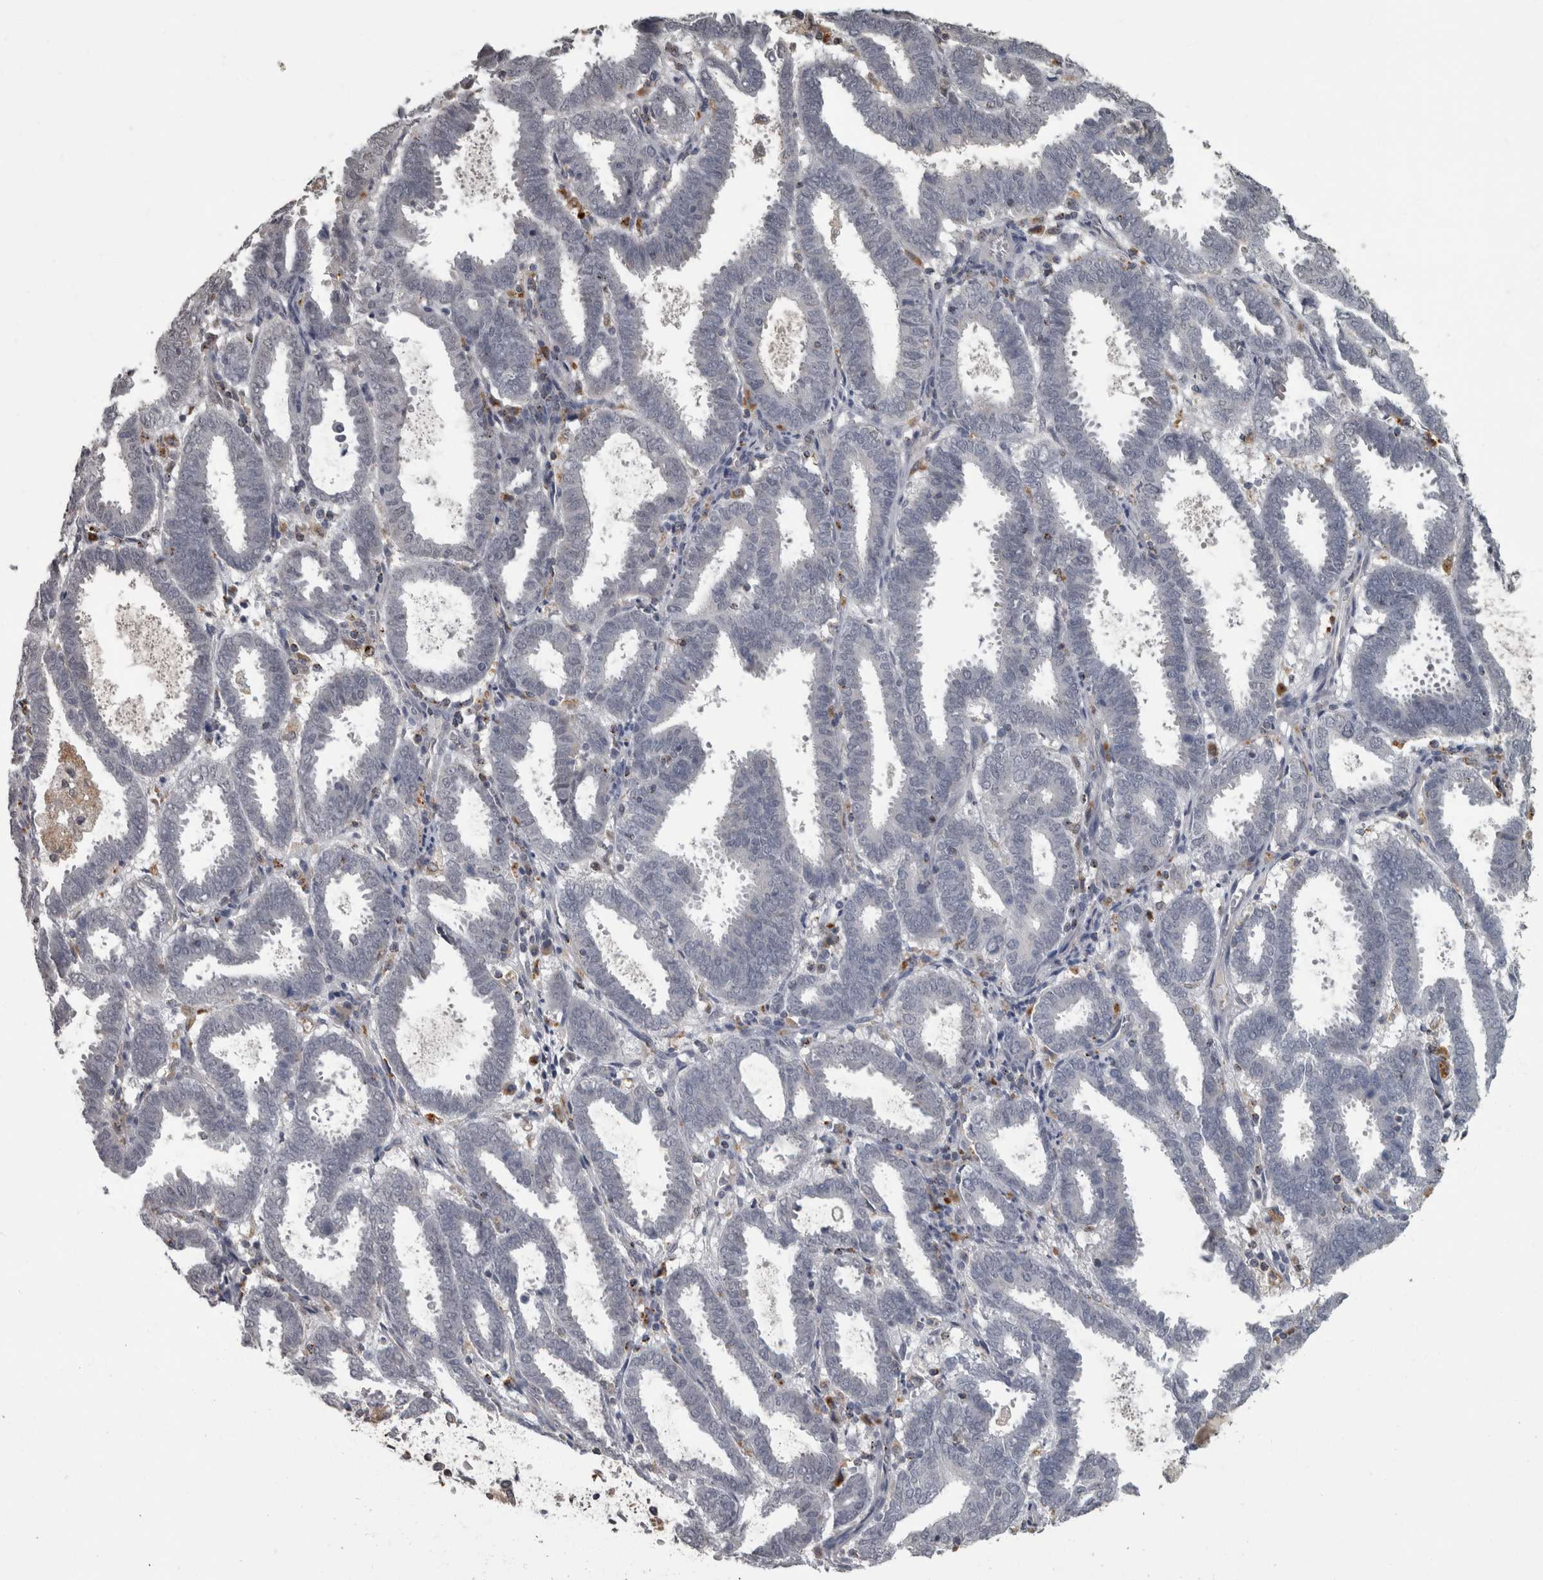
{"staining": {"intensity": "negative", "quantity": "none", "location": "none"}, "tissue": "endometrial cancer", "cell_type": "Tumor cells", "image_type": "cancer", "snomed": [{"axis": "morphology", "description": "Adenocarcinoma, NOS"}, {"axis": "topography", "description": "Uterus"}], "caption": "Endometrial adenocarcinoma was stained to show a protein in brown. There is no significant expression in tumor cells.", "gene": "NAAA", "patient": {"sex": "female", "age": 83}}